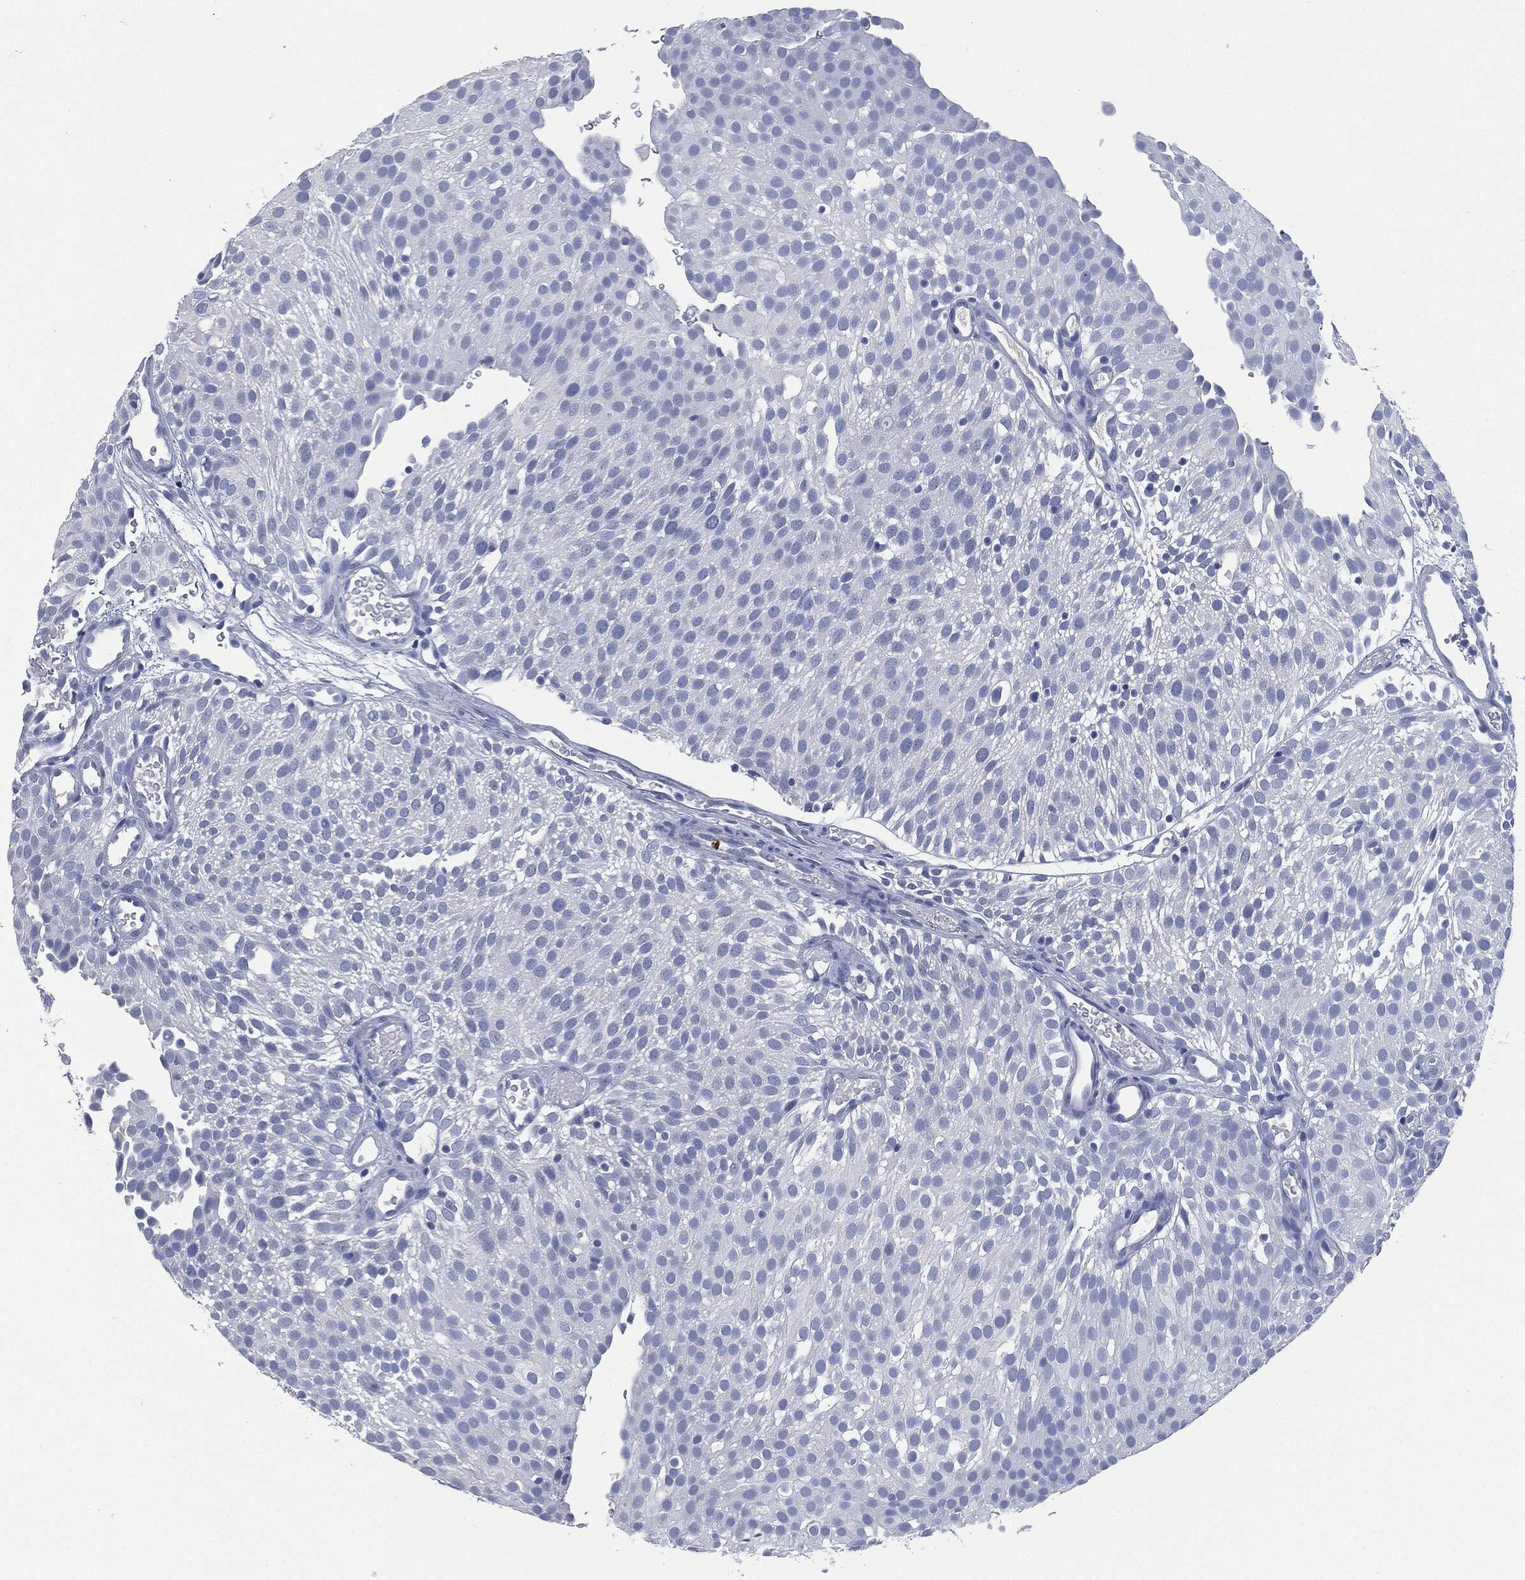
{"staining": {"intensity": "negative", "quantity": "none", "location": "none"}, "tissue": "urothelial cancer", "cell_type": "Tumor cells", "image_type": "cancer", "snomed": [{"axis": "morphology", "description": "Urothelial carcinoma, Low grade"}, {"axis": "topography", "description": "Urinary bladder"}], "caption": "High power microscopy micrograph of an immunohistochemistry (IHC) micrograph of urothelial cancer, revealing no significant positivity in tumor cells.", "gene": "CEACAM8", "patient": {"sex": "male", "age": 78}}